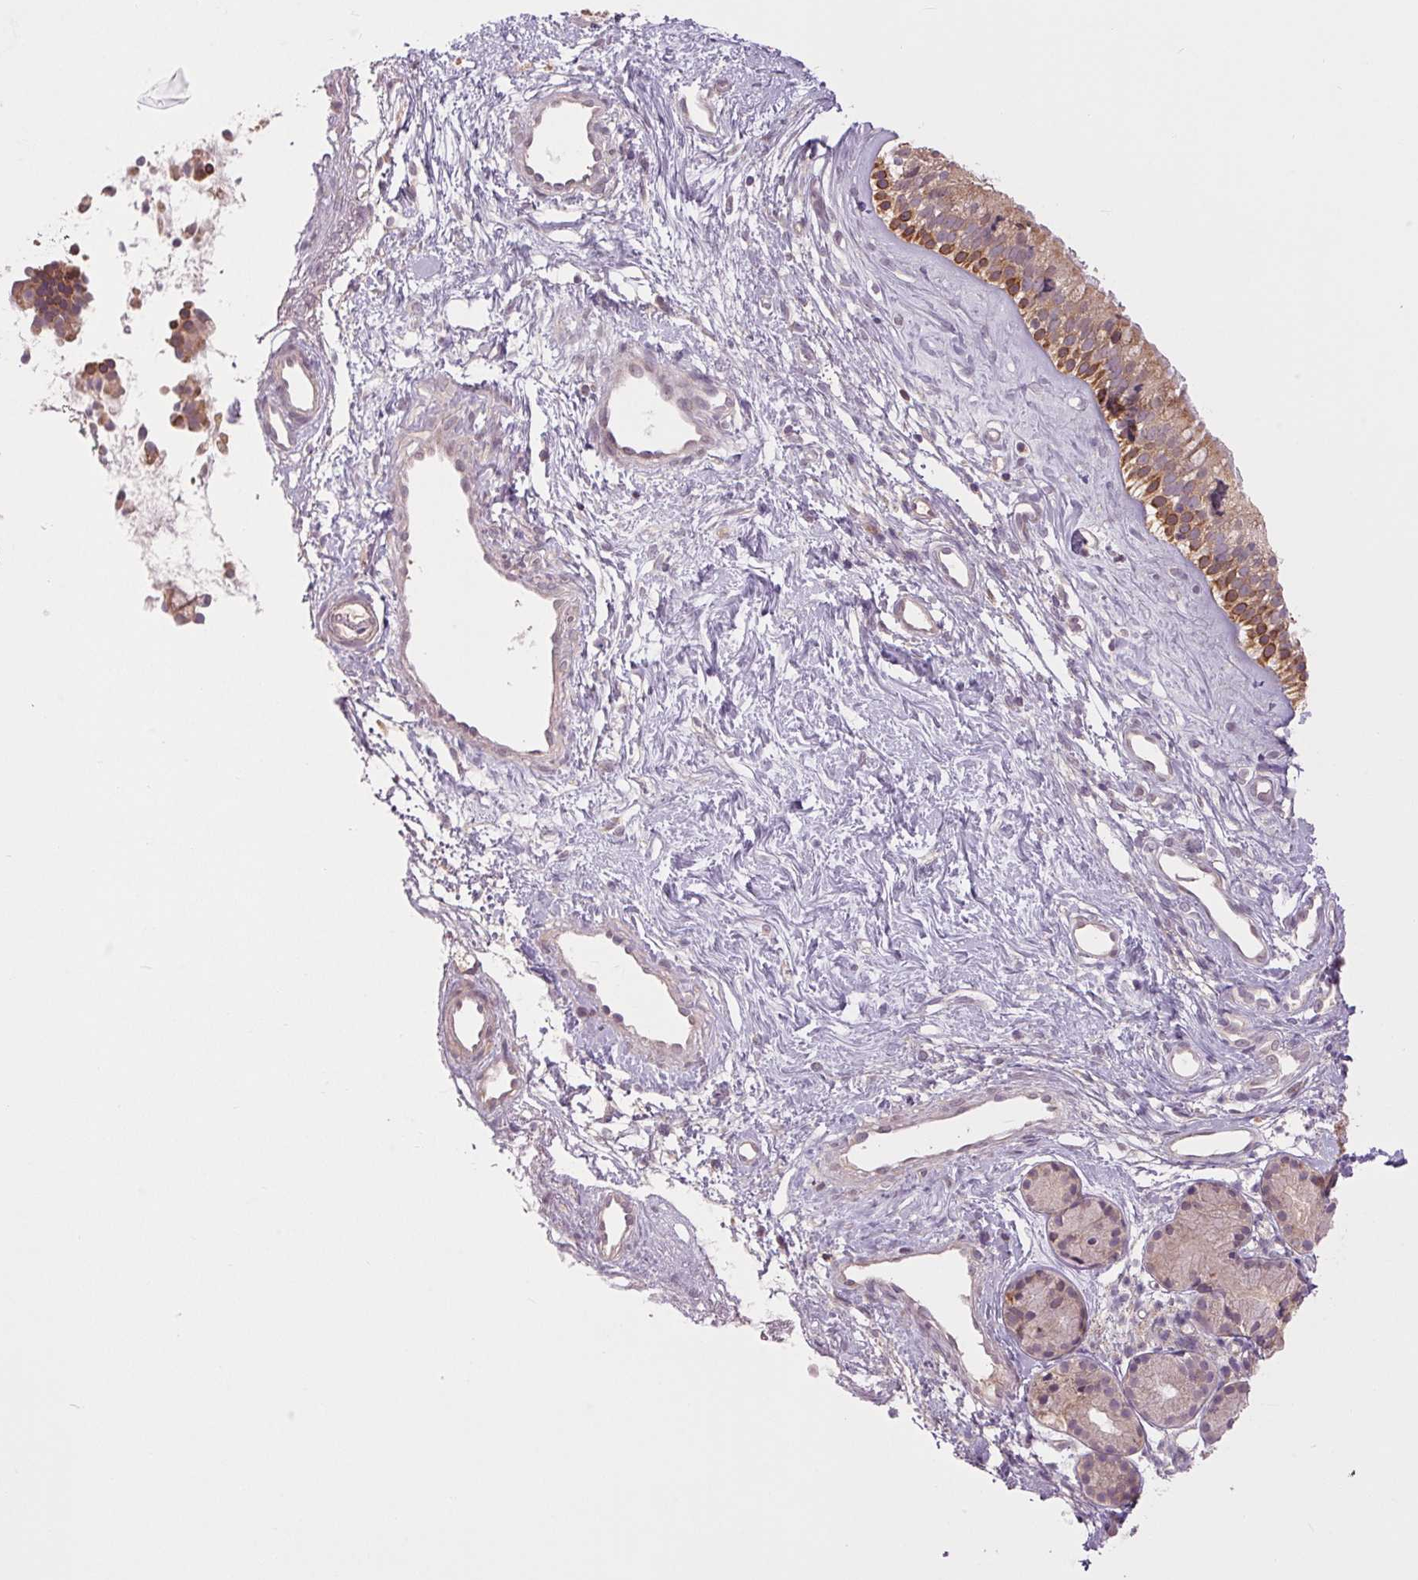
{"staining": {"intensity": "moderate", "quantity": ">75%", "location": "cytoplasmic/membranous"}, "tissue": "nasopharynx", "cell_type": "Respiratory epithelial cells", "image_type": "normal", "snomed": [{"axis": "morphology", "description": "Normal tissue, NOS"}, {"axis": "topography", "description": "Nasopharynx"}], "caption": "Nasopharynx stained with DAB (3,3'-diaminobenzidine) immunohistochemistry displays medium levels of moderate cytoplasmic/membranous staining in about >75% of respiratory epithelial cells. Nuclei are stained in blue.", "gene": "MAP3K5", "patient": {"sex": "male", "age": 58}}